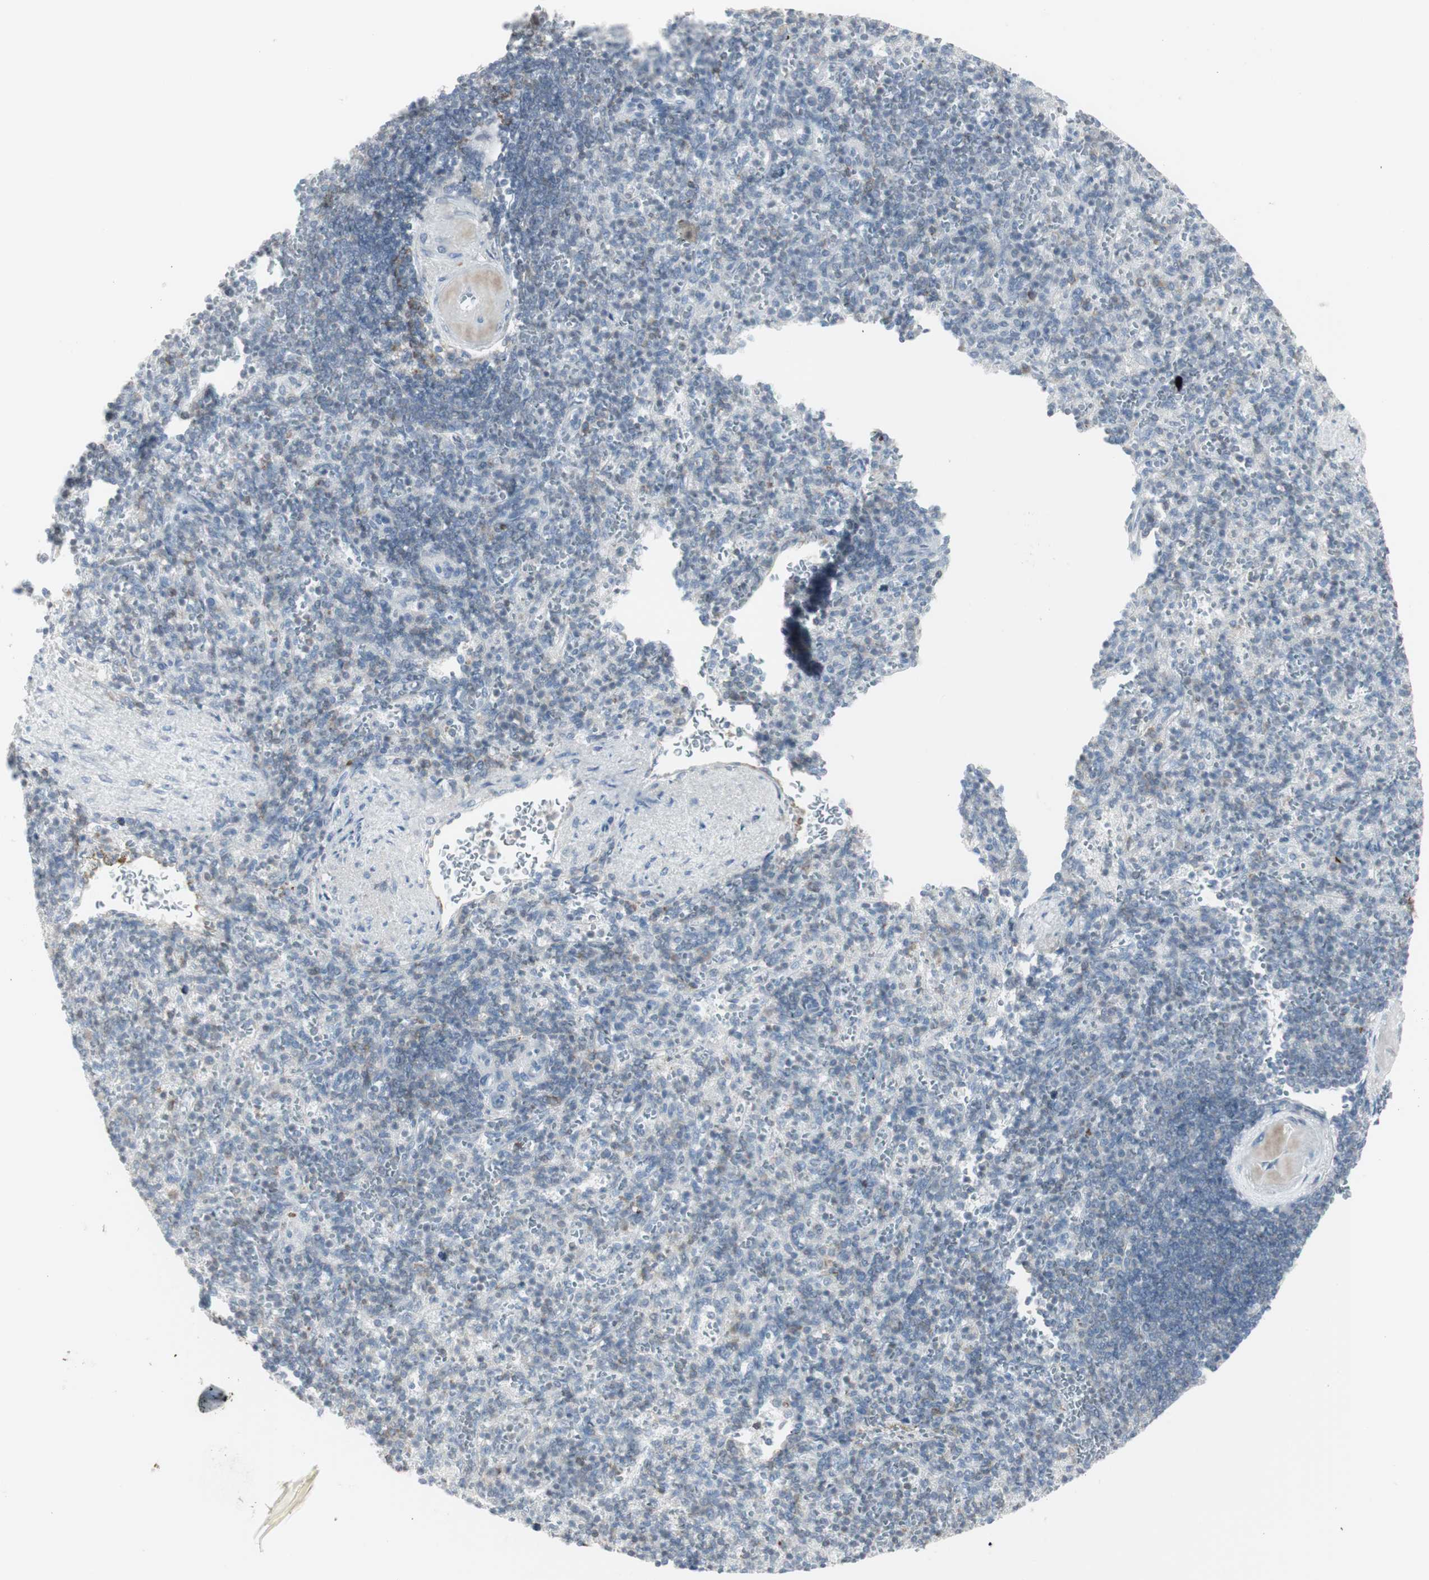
{"staining": {"intensity": "negative", "quantity": "none", "location": "none"}, "tissue": "spleen", "cell_type": "Cells in red pulp", "image_type": "normal", "snomed": [{"axis": "morphology", "description": "Normal tissue, NOS"}, {"axis": "topography", "description": "Spleen"}], "caption": "A high-resolution histopathology image shows immunohistochemistry staining of unremarkable spleen, which demonstrates no significant staining in cells in red pulp.", "gene": "MAP4K4", "patient": {"sex": "female", "age": 74}}